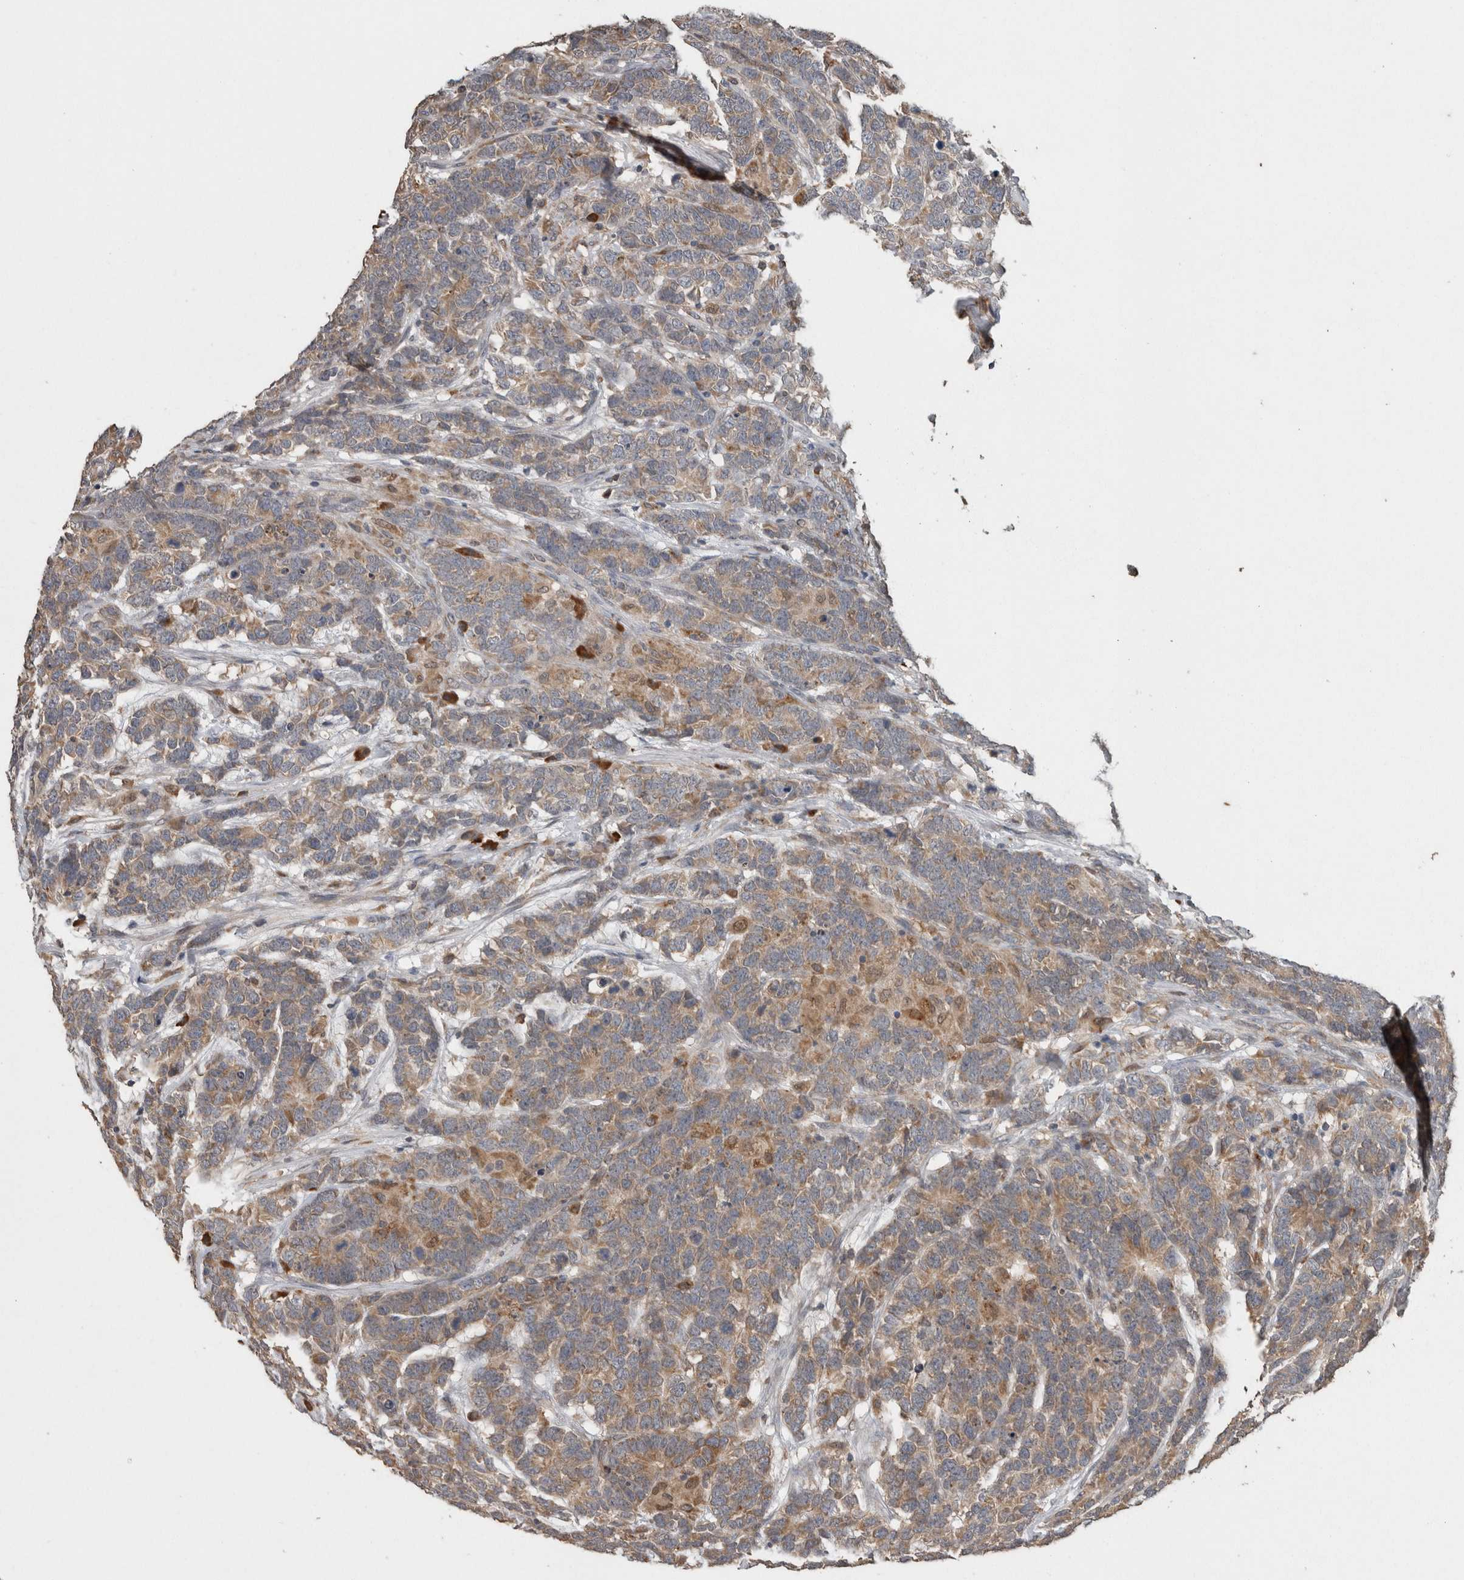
{"staining": {"intensity": "moderate", "quantity": ">75%", "location": "cytoplasmic/membranous"}, "tissue": "testis cancer", "cell_type": "Tumor cells", "image_type": "cancer", "snomed": [{"axis": "morphology", "description": "Carcinoma, Embryonal, NOS"}, {"axis": "topography", "description": "Testis"}], "caption": "Testis cancer (embryonal carcinoma) stained with DAB (3,3'-diaminobenzidine) immunohistochemistry exhibits medium levels of moderate cytoplasmic/membranous staining in about >75% of tumor cells.", "gene": "ADGRL3", "patient": {"sex": "male", "age": 26}}